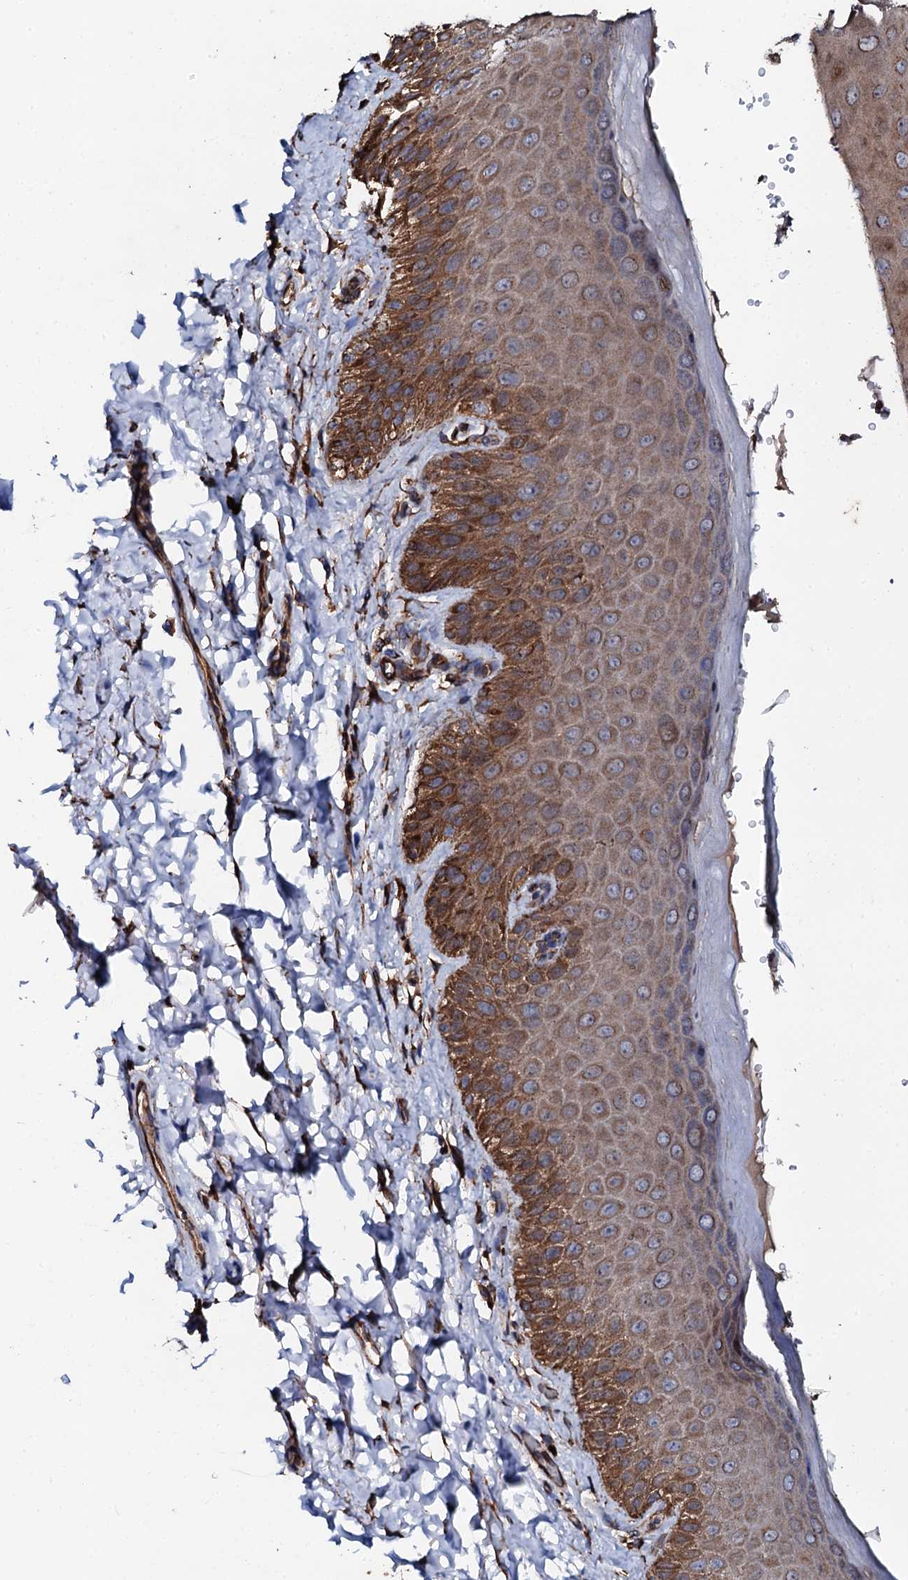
{"staining": {"intensity": "strong", "quantity": "25%-75%", "location": "cytoplasmic/membranous"}, "tissue": "skin", "cell_type": "Epidermal cells", "image_type": "normal", "snomed": [{"axis": "morphology", "description": "Normal tissue, NOS"}, {"axis": "topography", "description": "Anal"}], "caption": "IHC photomicrograph of benign skin: human skin stained using immunohistochemistry exhibits high levels of strong protein expression localized specifically in the cytoplasmic/membranous of epidermal cells, appearing as a cytoplasmic/membranous brown color.", "gene": "CKAP5", "patient": {"sex": "male", "age": 44}}